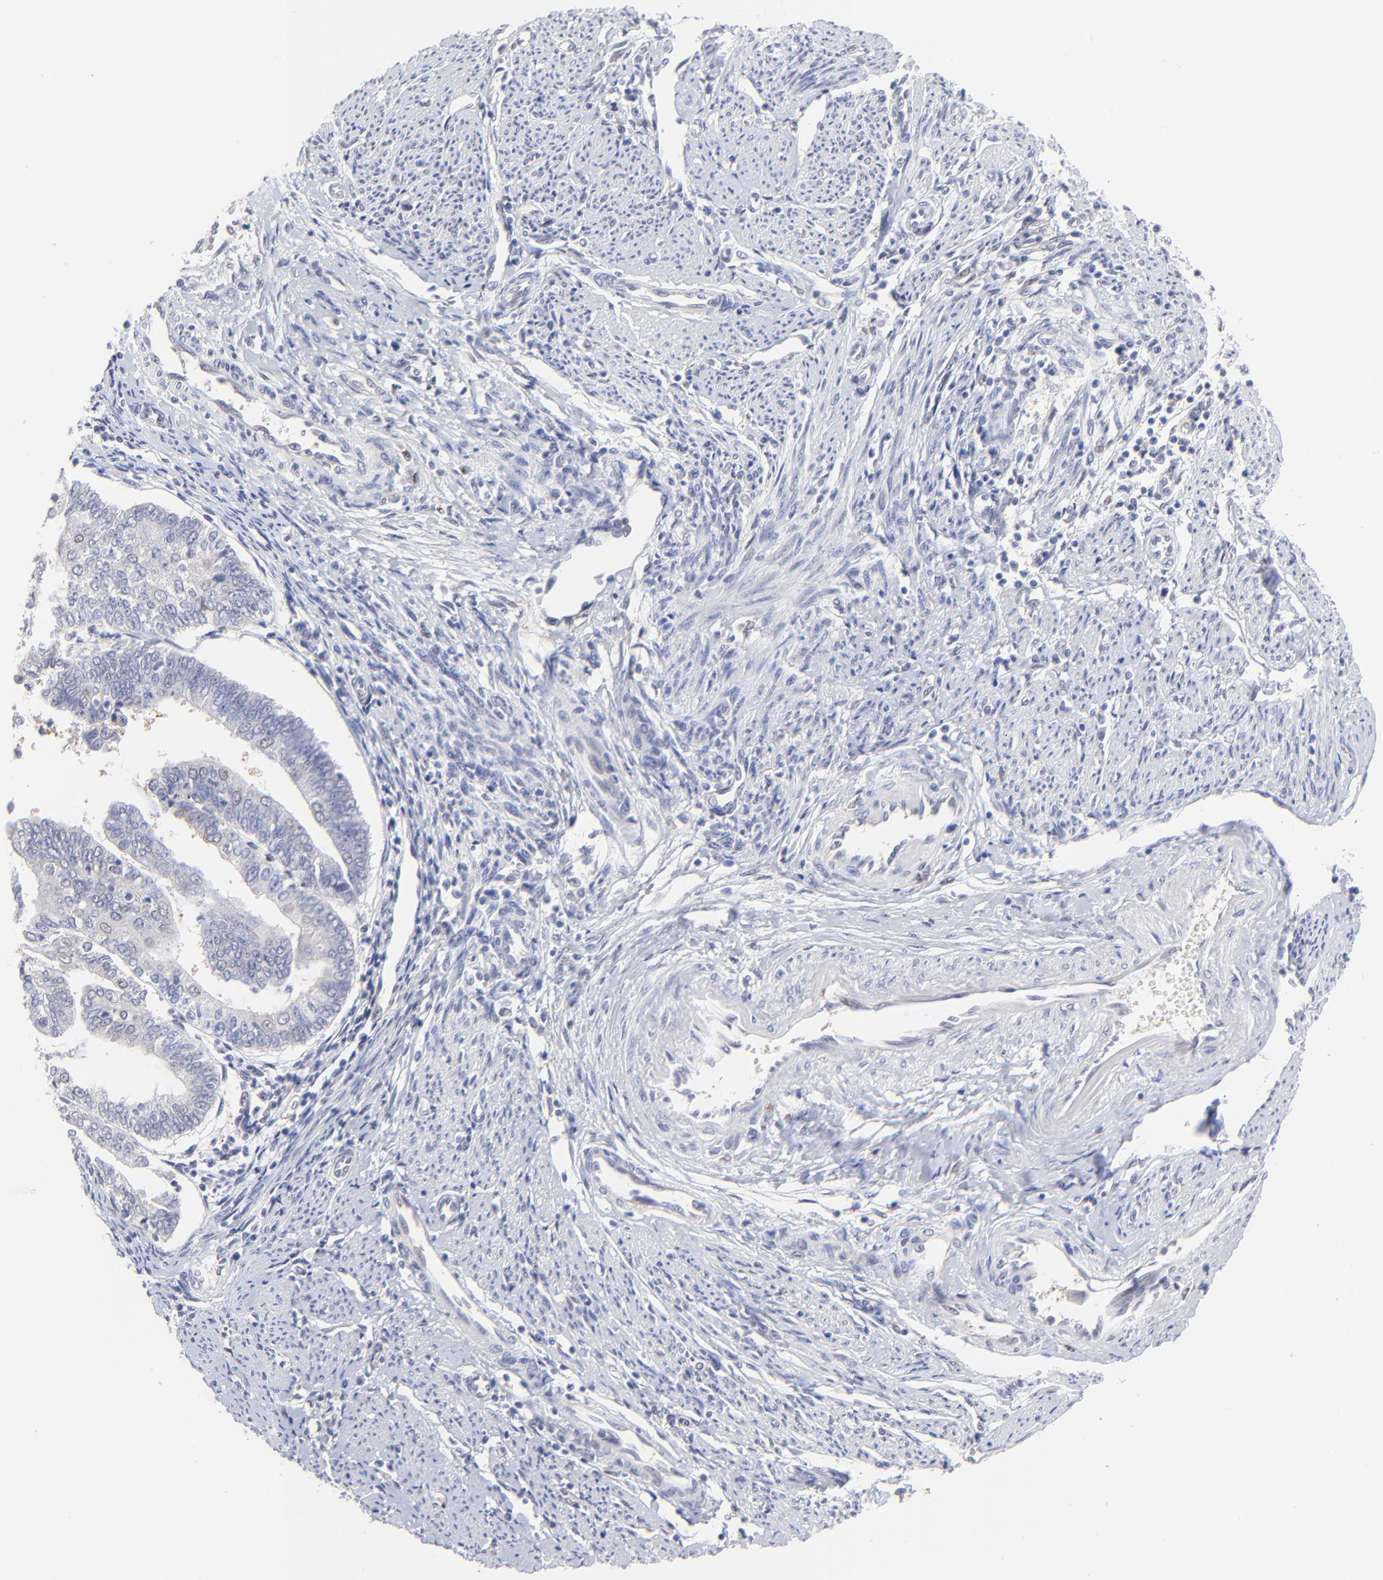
{"staining": {"intensity": "negative", "quantity": "none", "location": "none"}, "tissue": "endometrial cancer", "cell_type": "Tumor cells", "image_type": "cancer", "snomed": [{"axis": "morphology", "description": "Adenocarcinoma, NOS"}, {"axis": "topography", "description": "Endometrium"}], "caption": "High magnification brightfield microscopy of endometrial cancer stained with DAB (brown) and counterstained with hematoxylin (blue): tumor cells show no significant staining.", "gene": "ZNF747", "patient": {"sex": "female", "age": 75}}